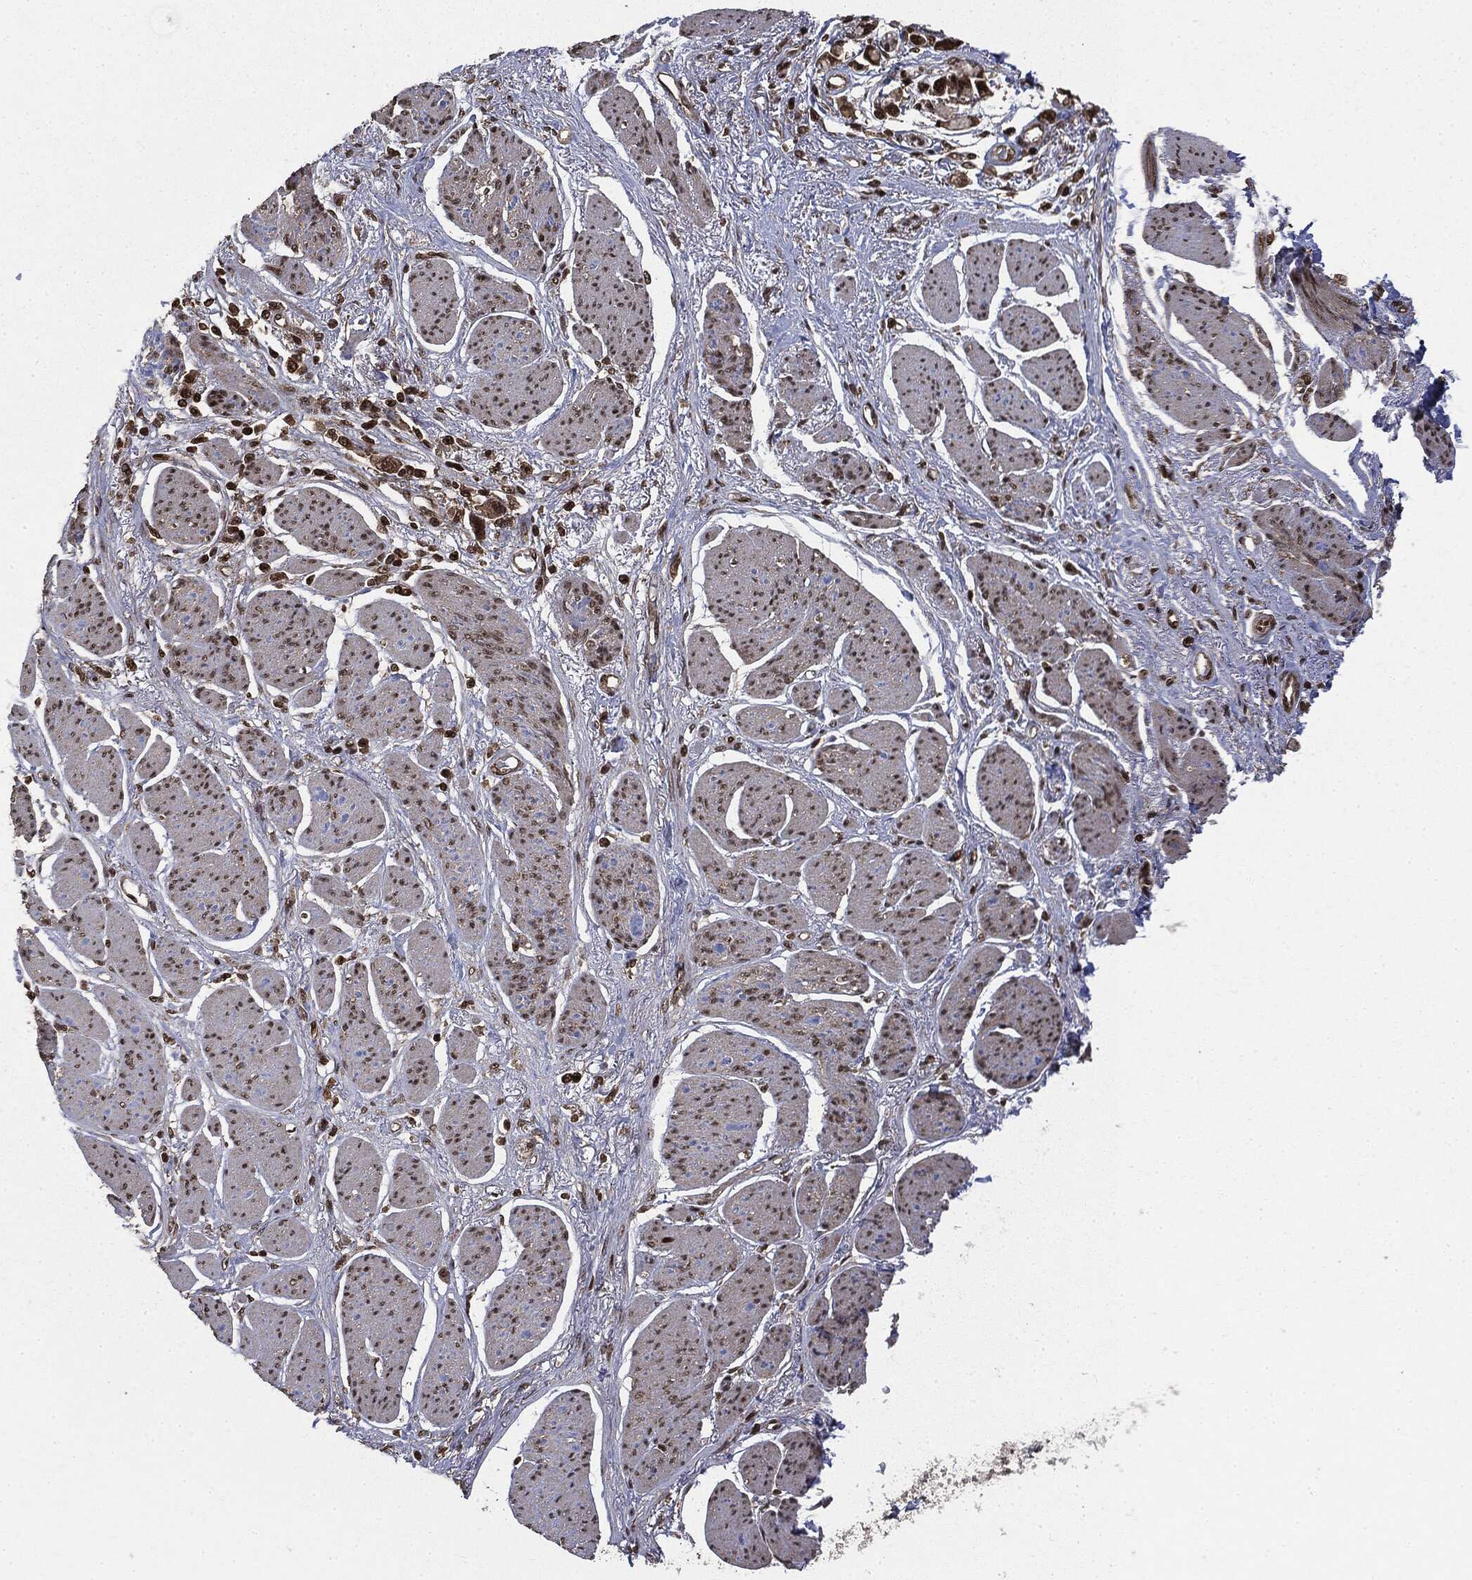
{"staining": {"intensity": "strong", "quantity": ">75%", "location": "nuclear"}, "tissue": "stomach cancer", "cell_type": "Tumor cells", "image_type": "cancer", "snomed": [{"axis": "morphology", "description": "Adenocarcinoma, NOS"}, {"axis": "topography", "description": "Stomach"}], "caption": "Immunohistochemistry staining of stomach cancer (adenocarcinoma), which demonstrates high levels of strong nuclear positivity in approximately >75% of tumor cells indicating strong nuclear protein expression. The staining was performed using DAB (3,3'-diaminobenzidine) (brown) for protein detection and nuclei were counterstained in hematoxylin (blue).", "gene": "CTDP1", "patient": {"sex": "female", "age": 81}}